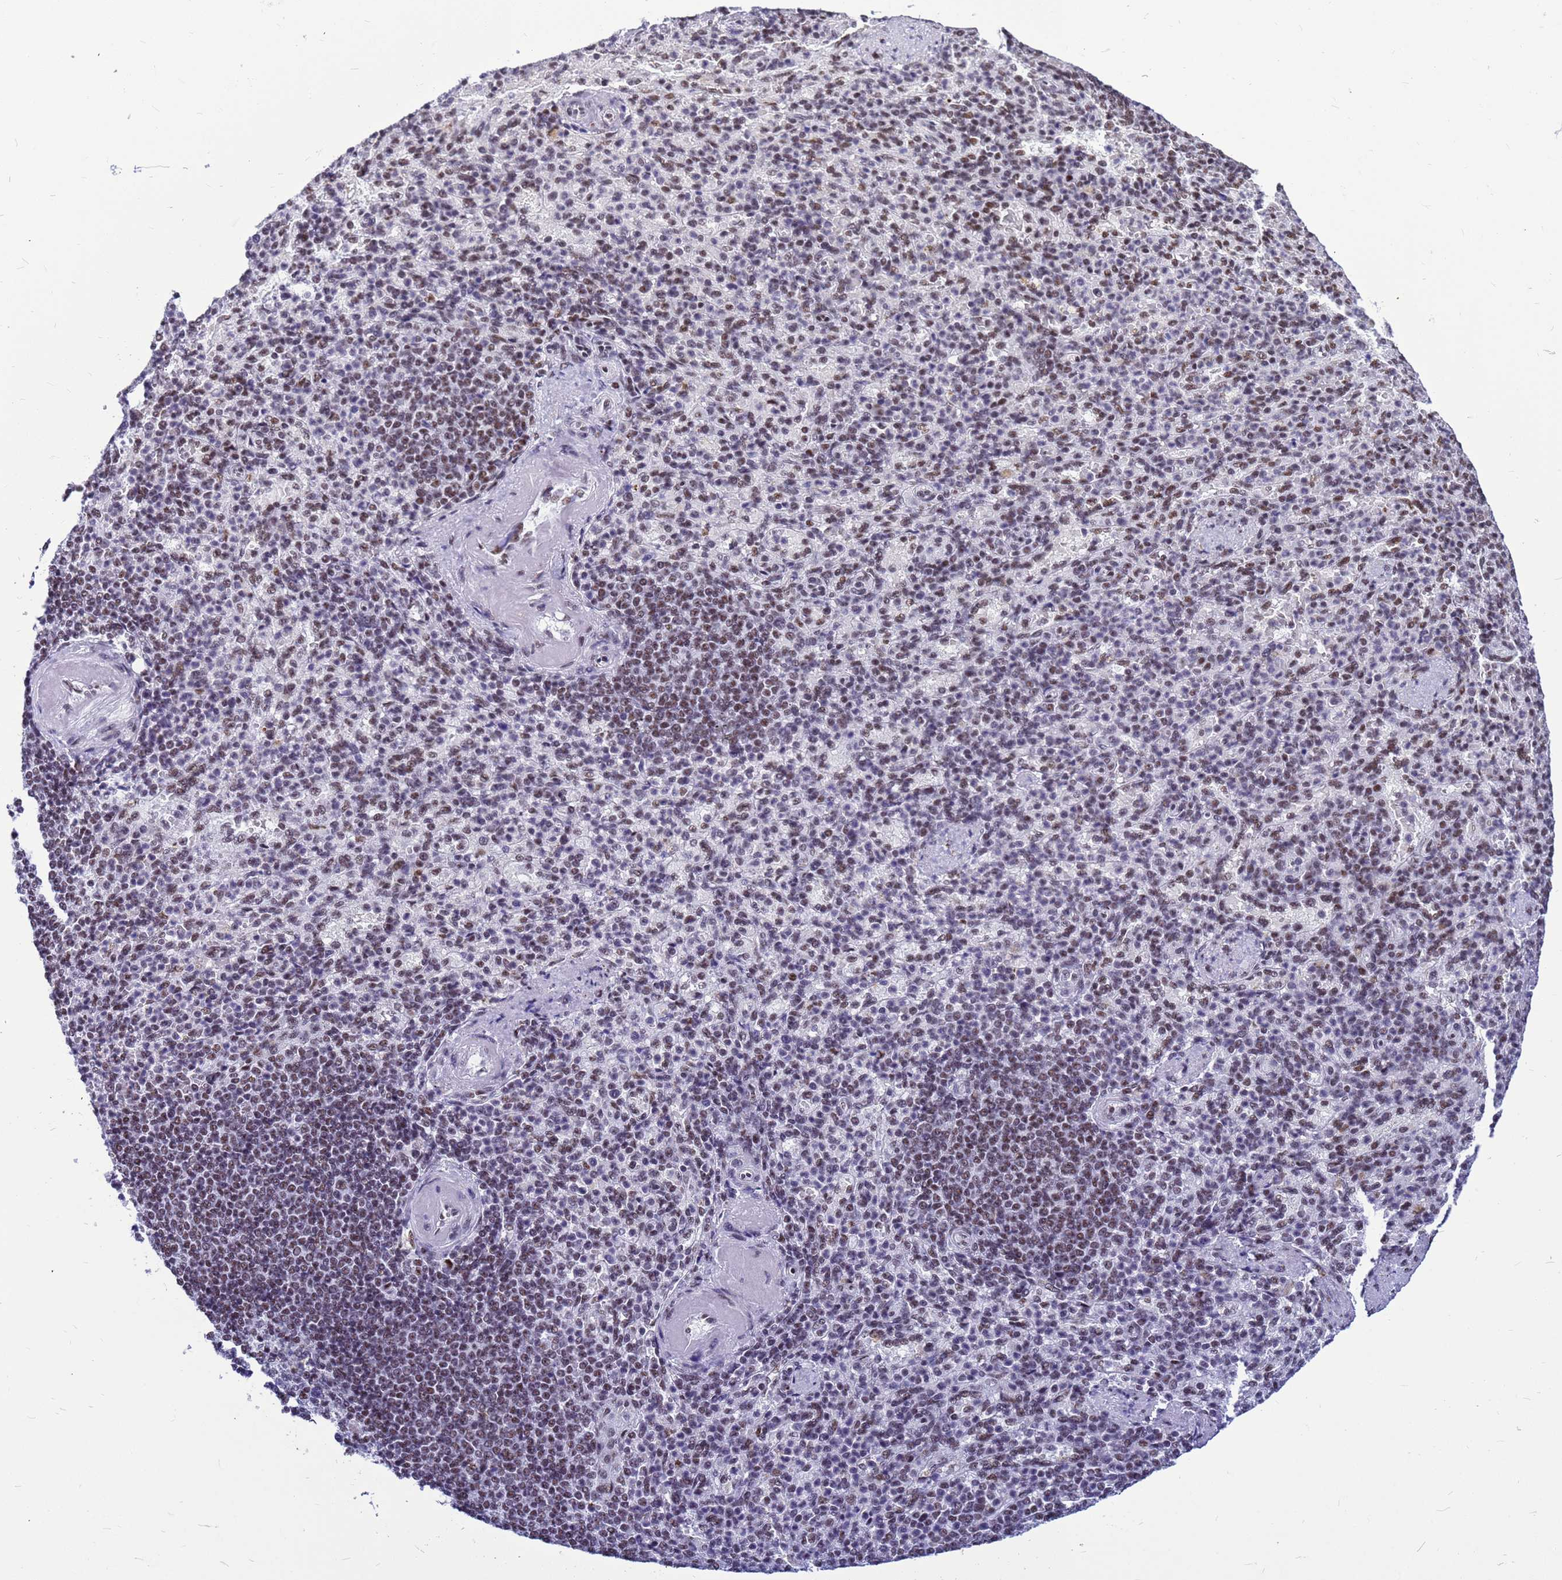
{"staining": {"intensity": "moderate", "quantity": "25%-75%", "location": "nuclear"}, "tissue": "spleen", "cell_type": "Cells in red pulp", "image_type": "normal", "snomed": [{"axis": "morphology", "description": "Normal tissue, NOS"}, {"axis": "topography", "description": "Spleen"}], "caption": "Cells in red pulp demonstrate medium levels of moderate nuclear expression in approximately 25%-75% of cells in unremarkable human spleen. (IHC, brightfield microscopy, high magnification).", "gene": "SART3", "patient": {"sex": "female", "age": 74}}